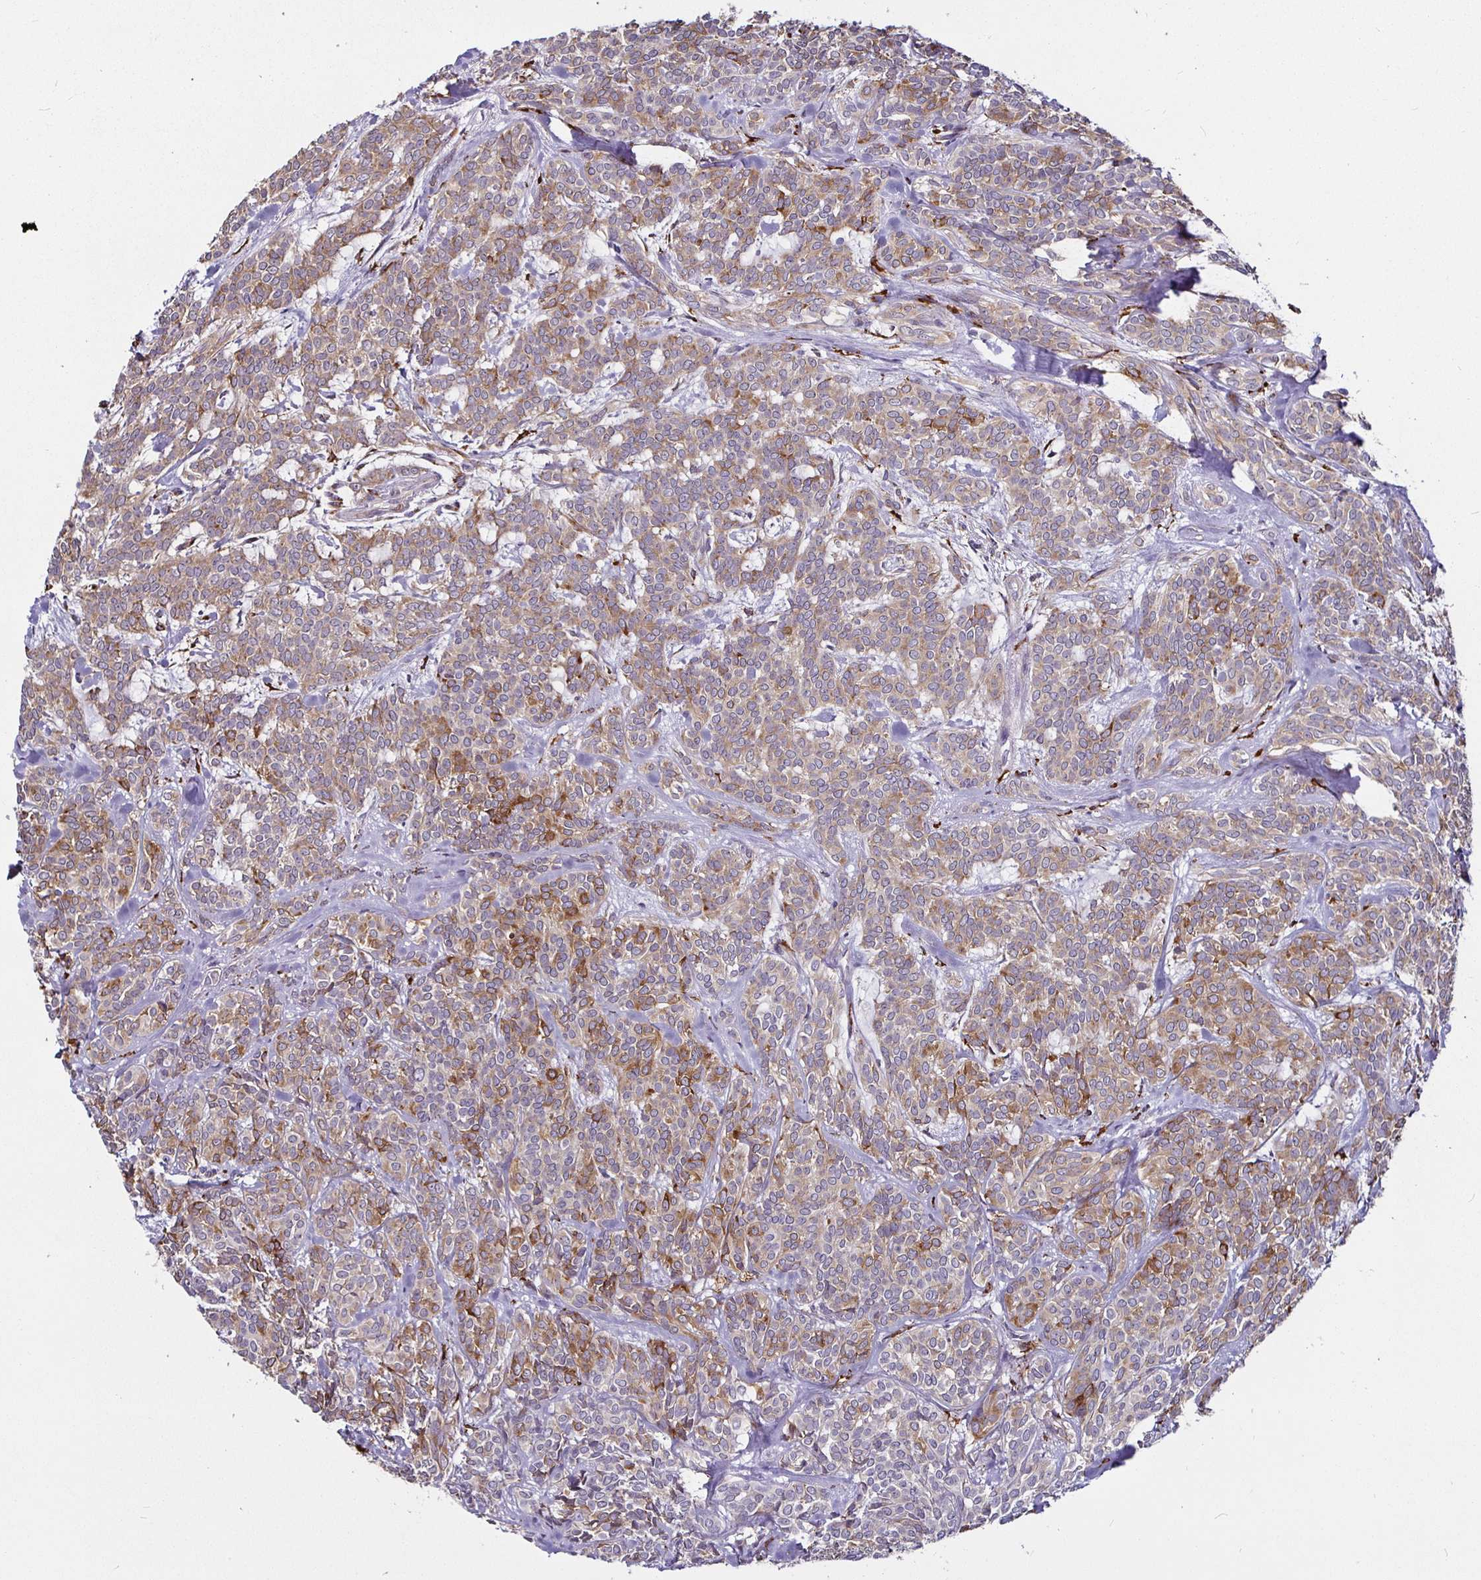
{"staining": {"intensity": "moderate", "quantity": ">75%", "location": "cytoplasmic/membranous"}, "tissue": "head and neck cancer", "cell_type": "Tumor cells", "image_type": "cancer", "snomed": [{"axis": "morphology", "description": "Adenocarcinoma, NOS"}, {"axis": "topography", "description": "Head-Neck"}], "caption": "DAB immunohistochemical staining of human adenocarcinoma (head and neck) demonstrates moderate cytoplasmic/membranous protein positivity in about >75% of tumor cells.", "gene": "P4HA2", "patient": {"sex": "female", "age": 57}}